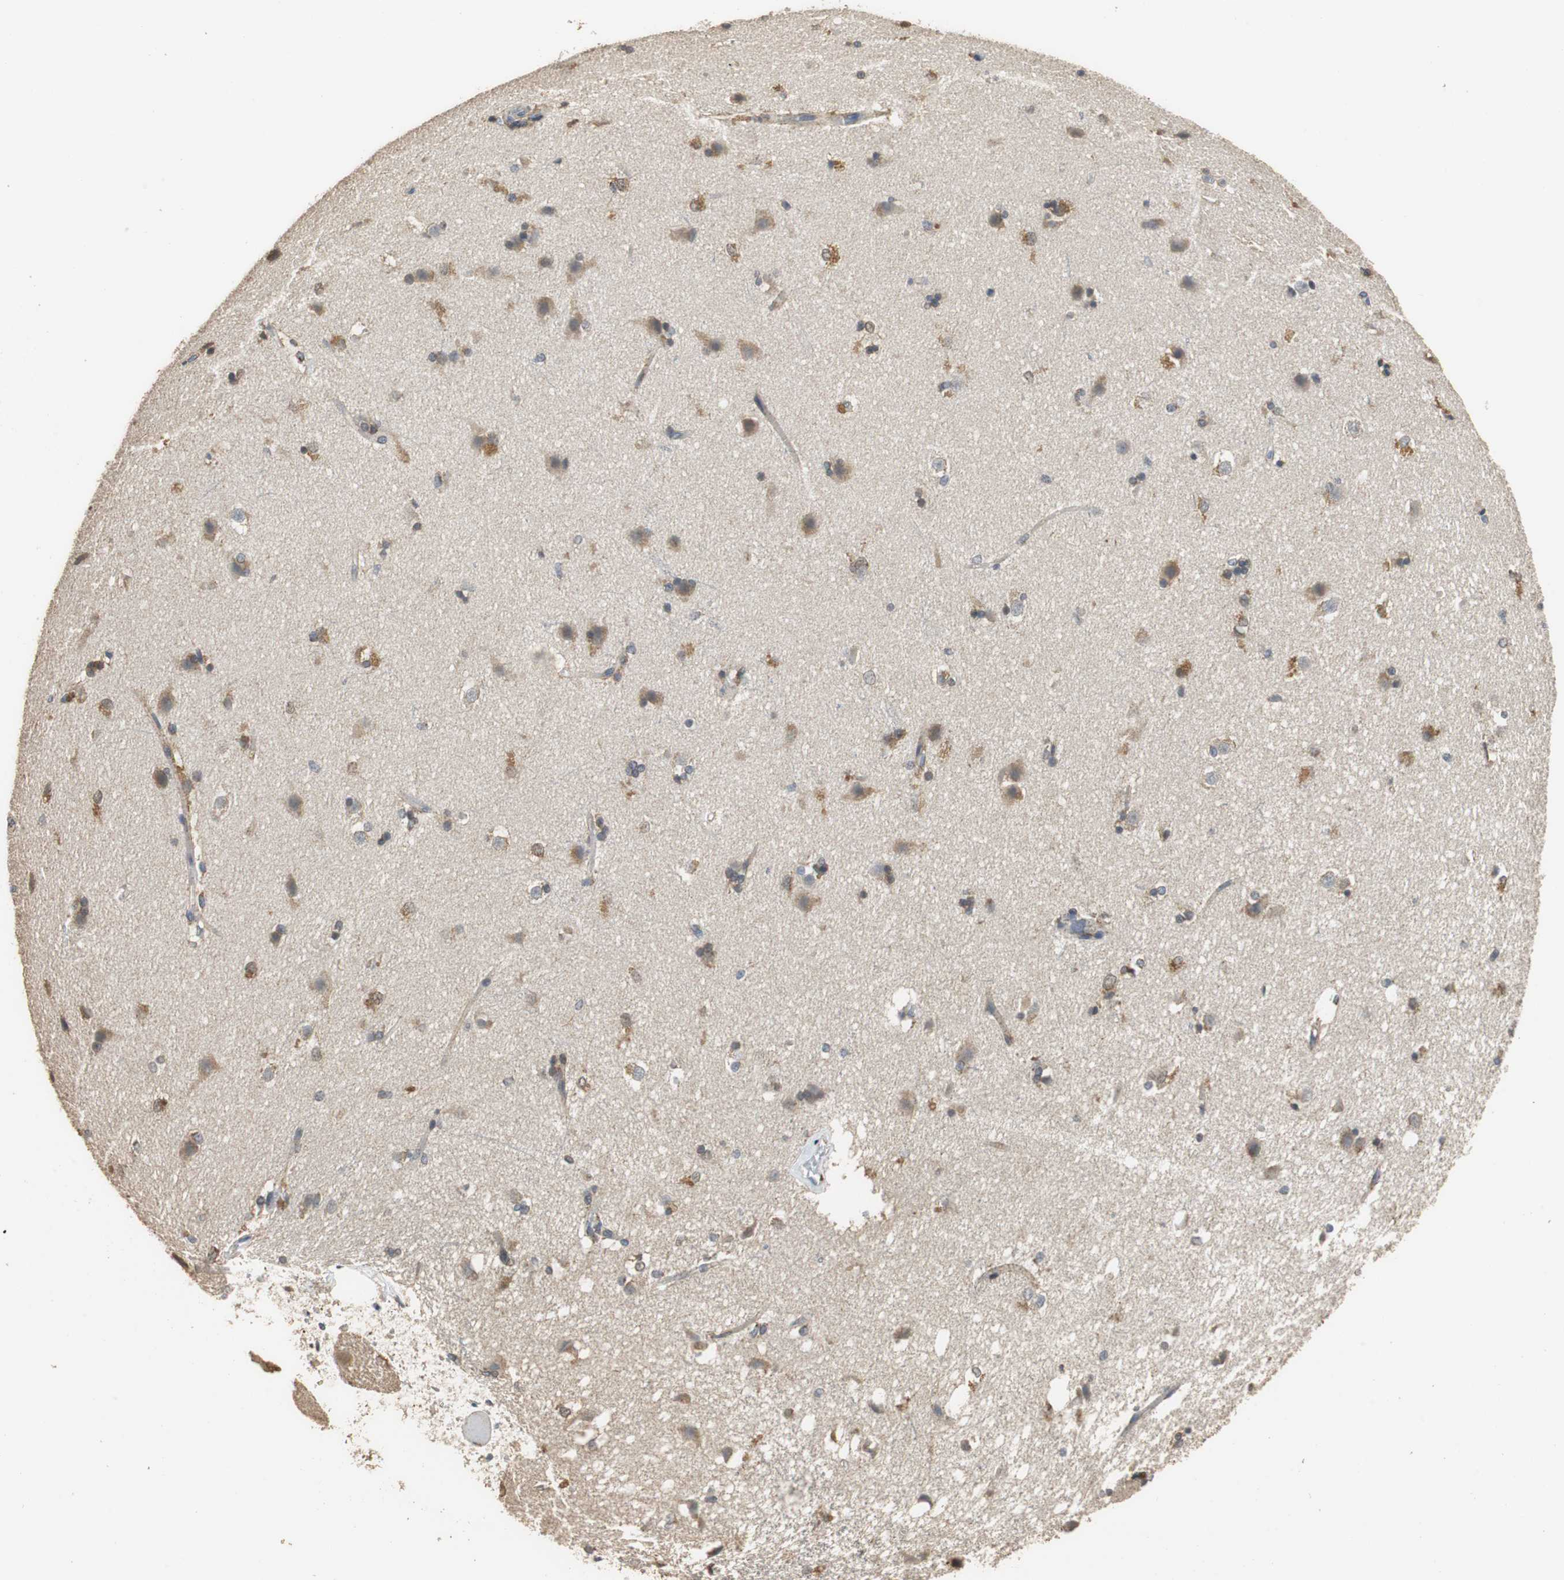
{"staining": {"intensity": "moderate", "quantity": "<25%", "location": "cytoplasmic/membranous"}, "tissue": "caudate", "cell_type": "Glial cells", "image_type": "normal", "snomed": [{"axis": "morphology", "description": "Normal tissue, NOS"}, {"axis": "topography", "description": "Lateral ventricle wall"}], "caption": "Immunohistochemical staining of unremarkable human caudate displays low levels of moderate cytoplasmic/membranous staining in about <25% of glial cells.", "gene": "HMGCL", "patient": {"sex": "female", "age": 19}}